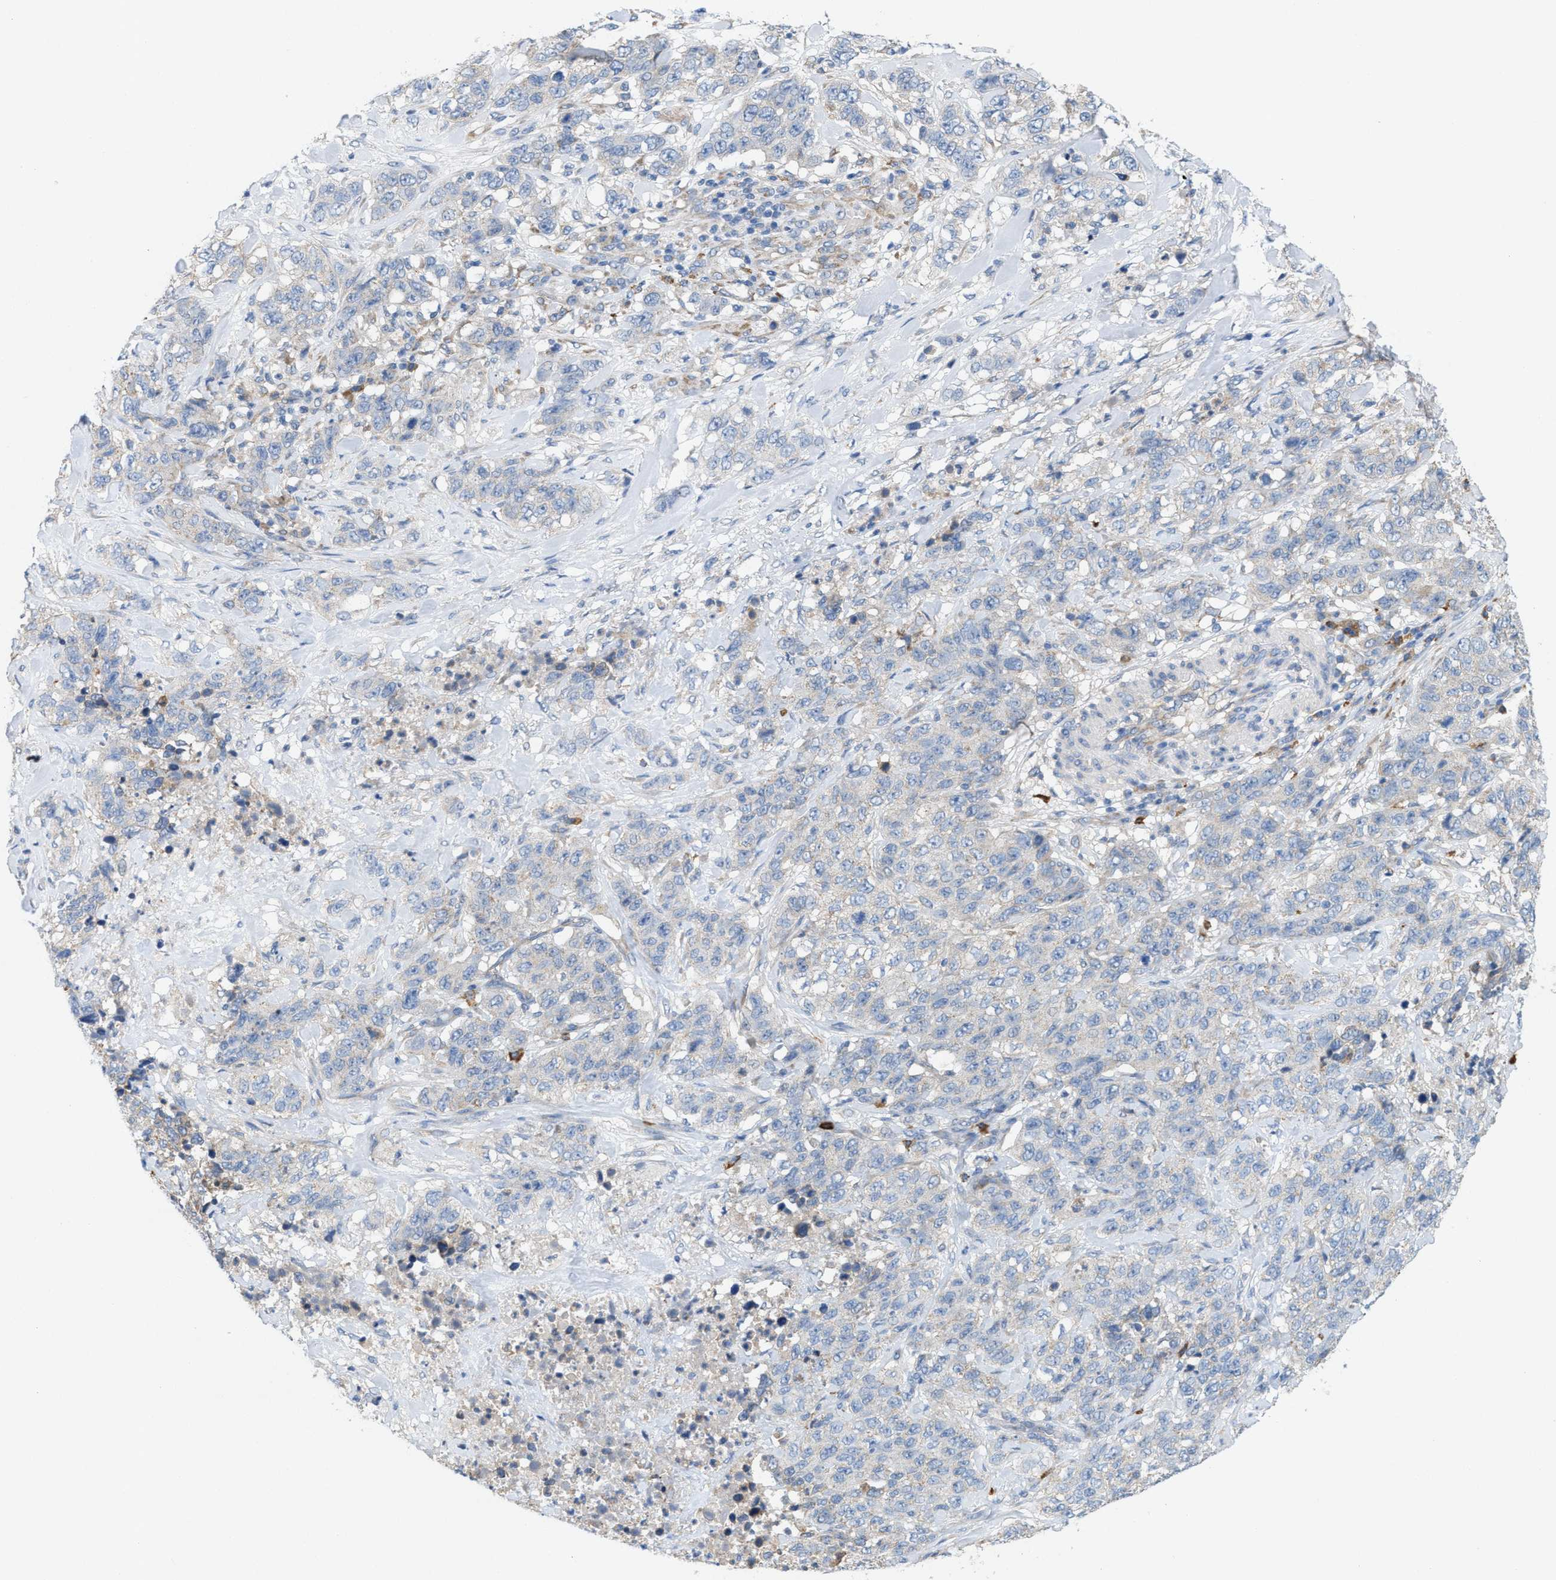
{"staining": {"intensity": "negative", "quantity": "none", "location": "none"}, "tissue": "stomach cancer", "cell_type": "Tumor cells", "image_type": "cancer", "snomed": [{"axis": "morphology", "description": "Adenocarcinoma, NOS"}, {"axis": "topography", "description": "Stomach"}], "caption": "Protein analysis of stomach adenocarcinoma displays no significant expression in tumor cells.", "gene": "DYNC2I1", "patient": {"sex": "male", "age": 48}}